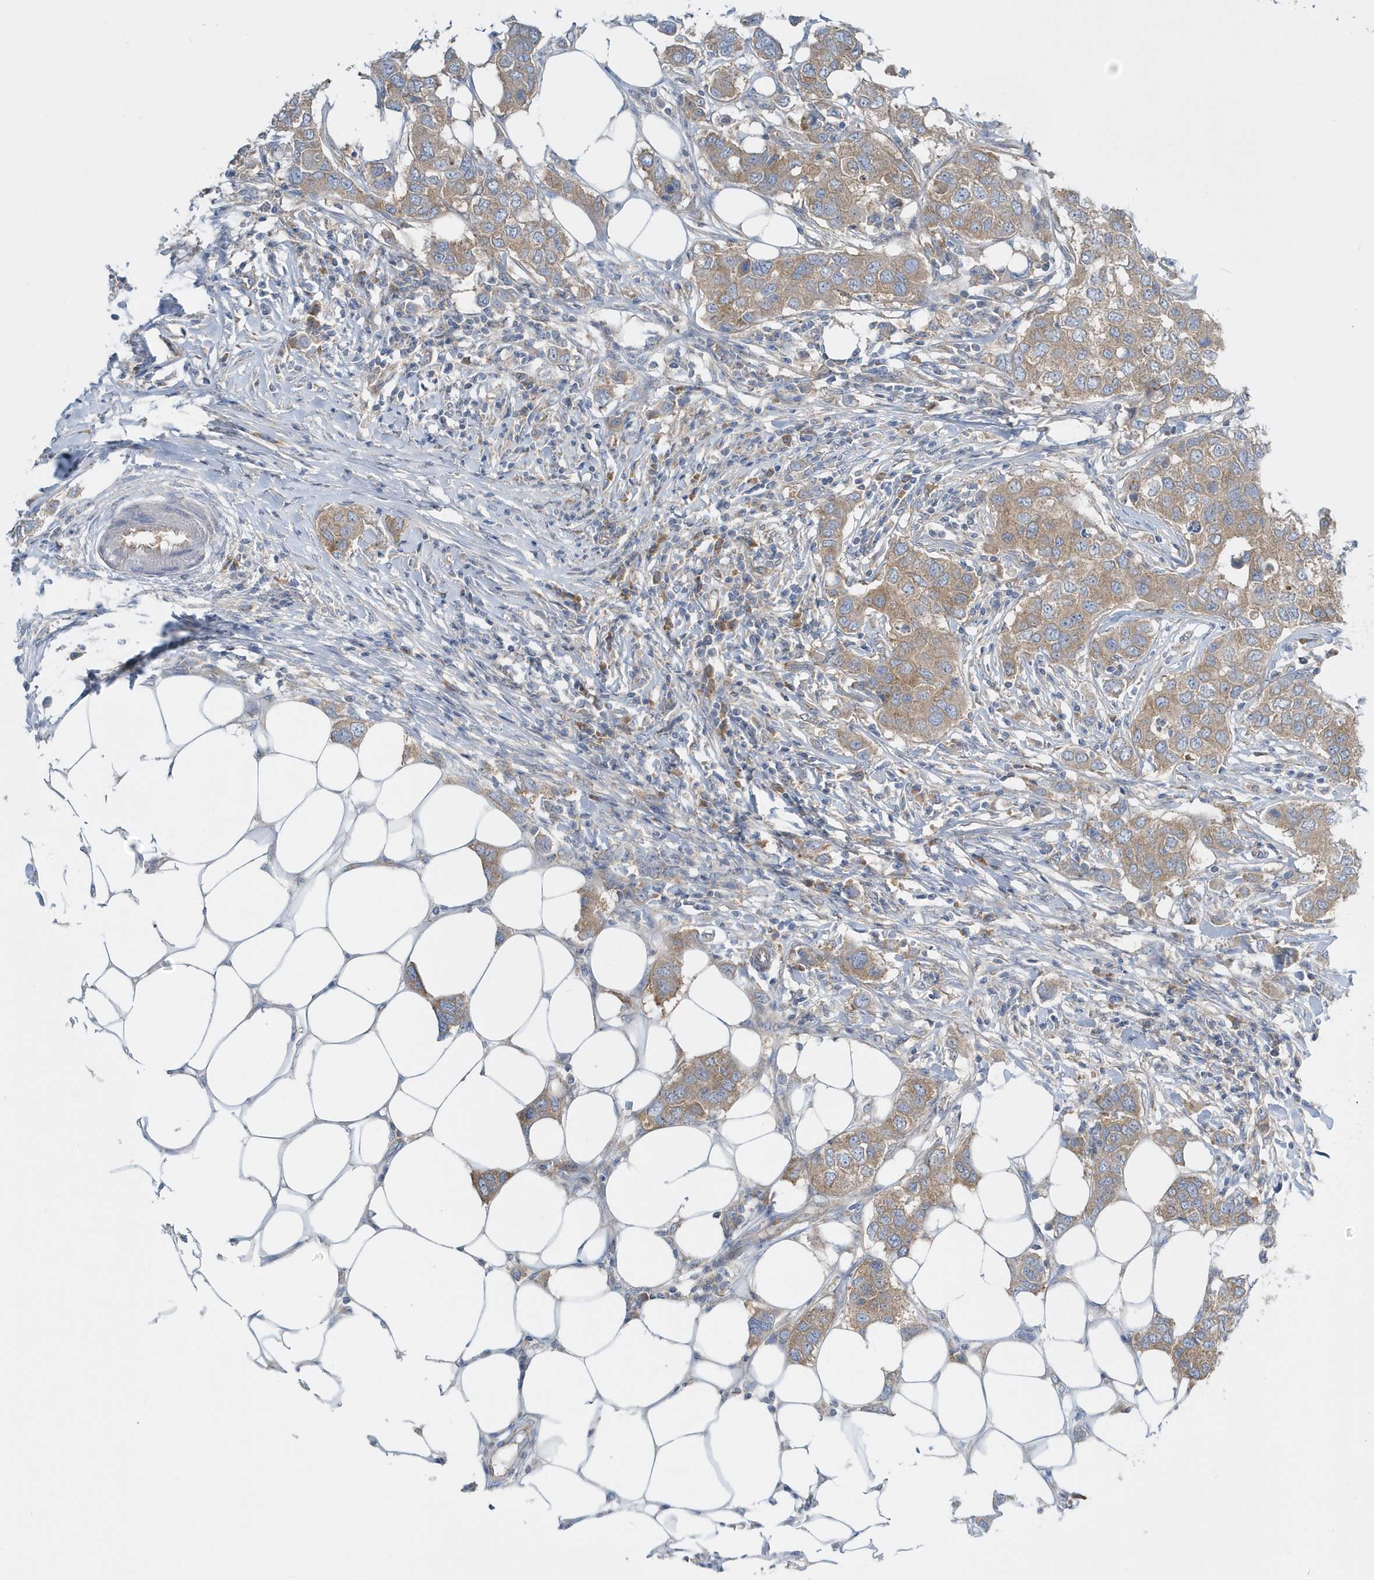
{"staining": {"intensity": "moderate", "quantity": ">75%", "location": "cytoplasmic/membranous"}, "tissue": "breast cancer", "cell_type": "Tumor cells", "image_type": "cancer", "snomed": [{"axis": "morphology", "description": "Duct carcinoma"}, {"axis": "topography", "description": "Breast"}], "caption": "Brown immunohistochemical staining in intraductal carcinoma (breast) shows moderate cytoplasmic/membranous positivity in about >75% of tumor cells.", "gene": "EIF3C", "patient": {"sex": "female", "age": 50}}